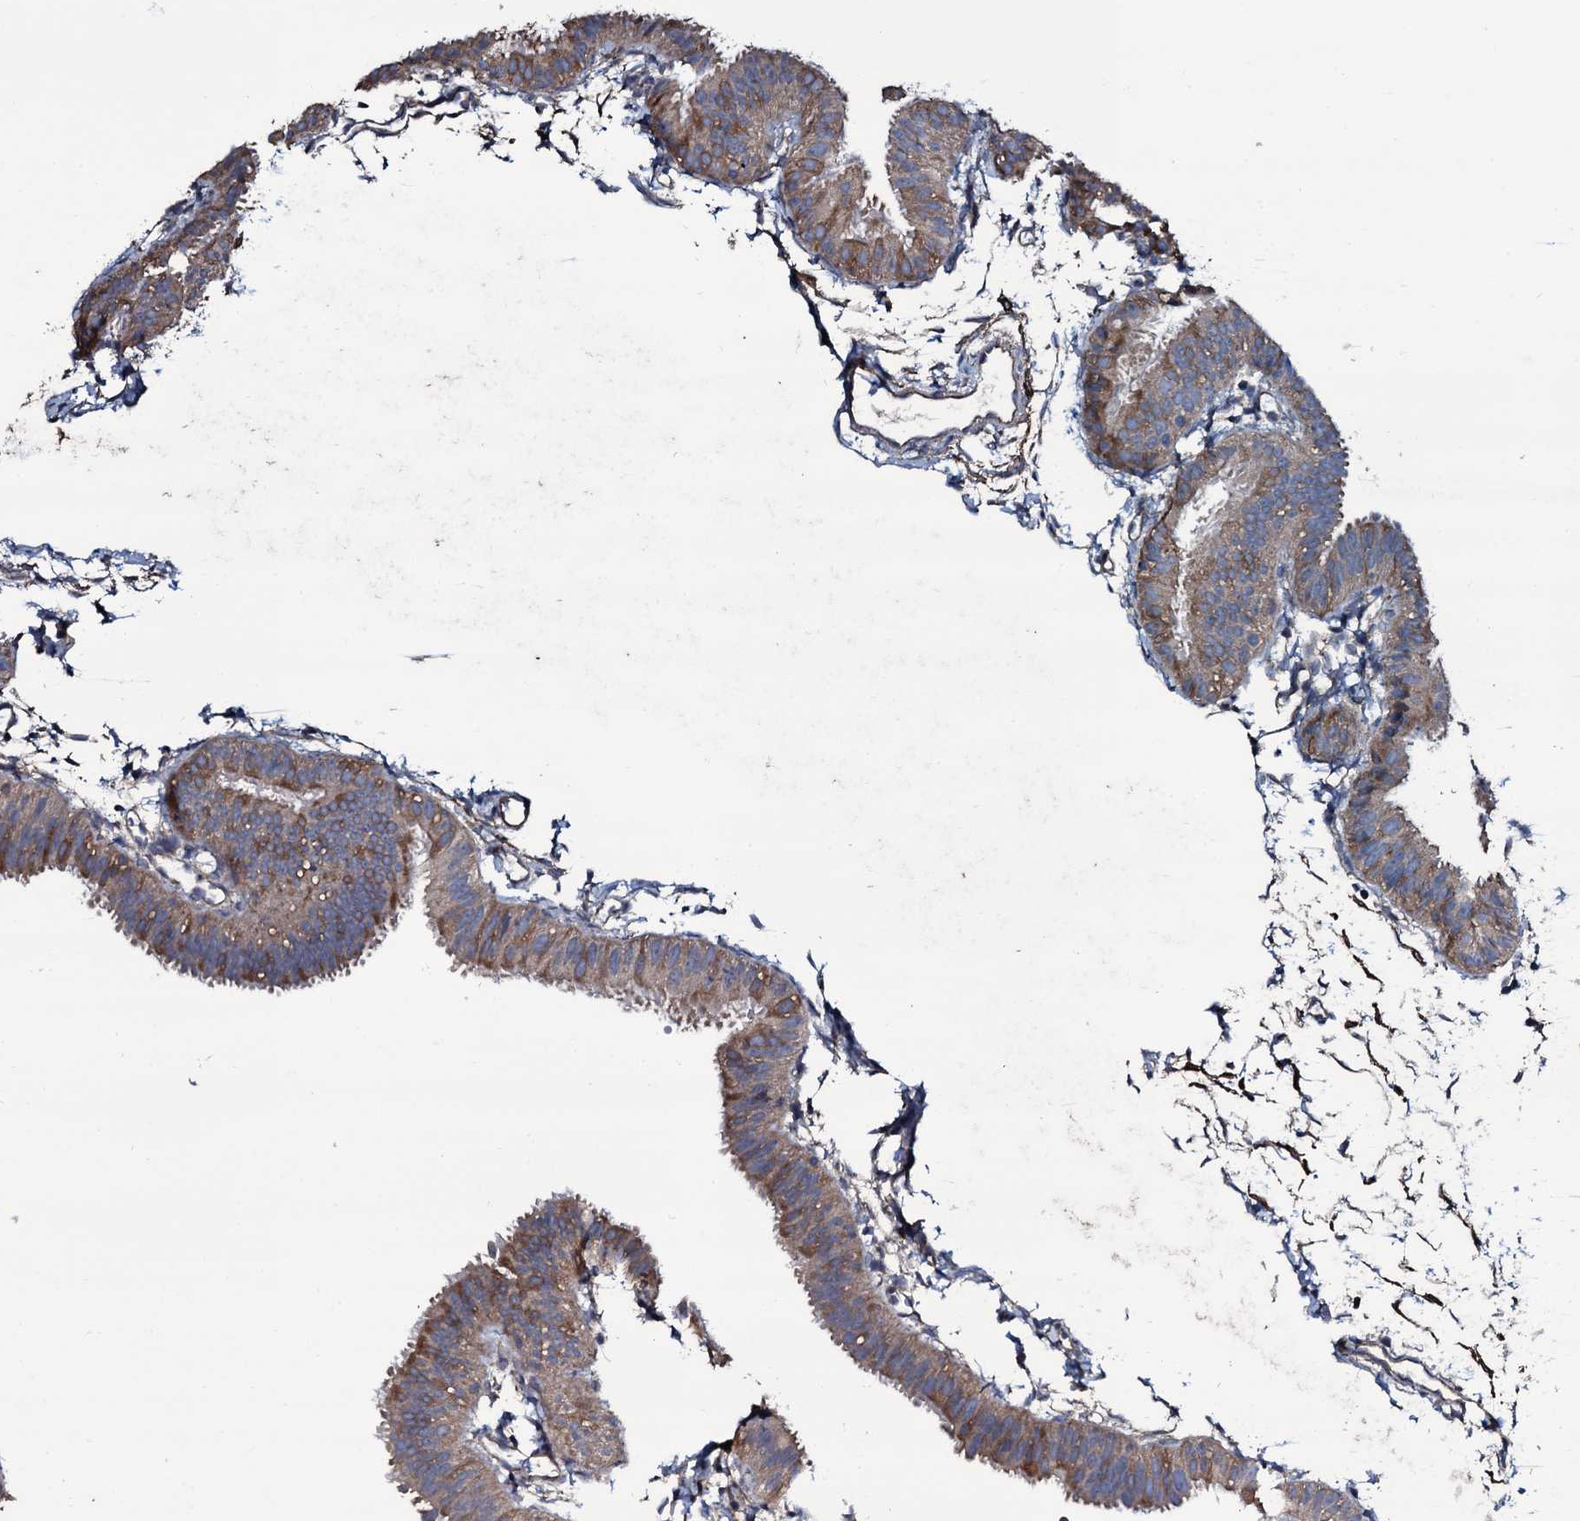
{"staining": {"intensity": "moderate", "quantity": "25%-75%", "location": "cytoplasmic/membranous"}, "tissue": "fallopian tube", "cell_type": "Glandular cells", "image_type": "normal", "snomed": [{"axis": "morphology", "description": "Normal tissue, NOS"}, {"axis": "topography", "description": "Fallopian tube"}], "caption": "This photomicrograph demonstrates normal fallopian tube stained with IHC to label a protein in brown. The cytoplasmic/membranous of glandular cells show moderate positivity for the protein. Nuclei are counter-stained blue.", "gene": "WIPF3", "patient": {"sex": "female", "age": 35}}